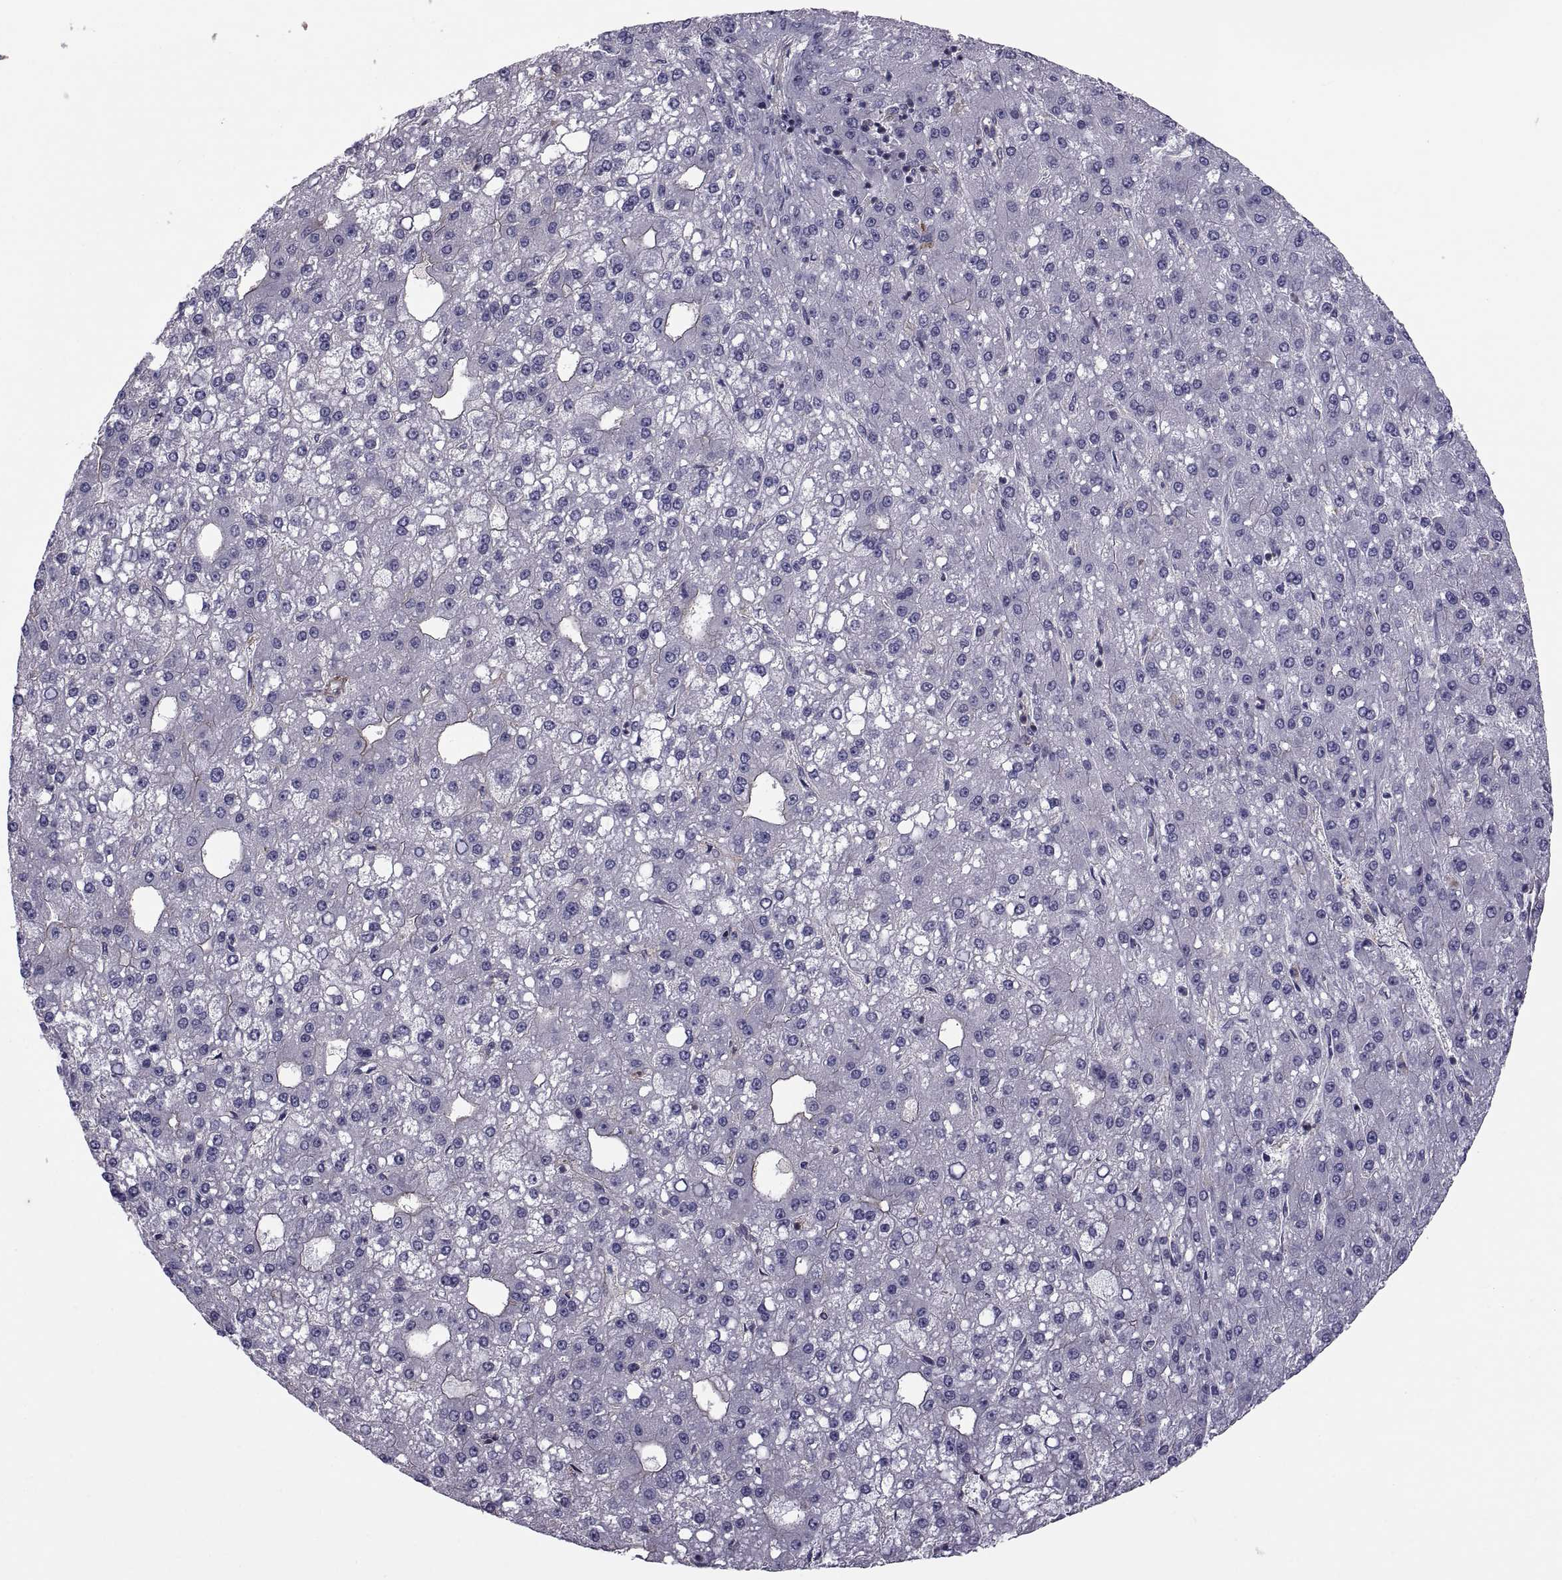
{"staining": {"intensity": "negative", "quantity": "none", "location": "none"}, "tissue": "liver cancer", "cell_type": "Tumor cells", "image_type": "cancer", "snomed": [{"axis": "morphology", "description": "Carcinoma, Hepatocellular, NOS"}, {"axis": "topography", "description": "Liver"}], "caption": "This is an IHC photomicrograph of hepatocellular carcinoma (liver). There is no positivity in tumor cells.", "gene": "MYH9", "patient": {"sex": "male", "age": 67}}